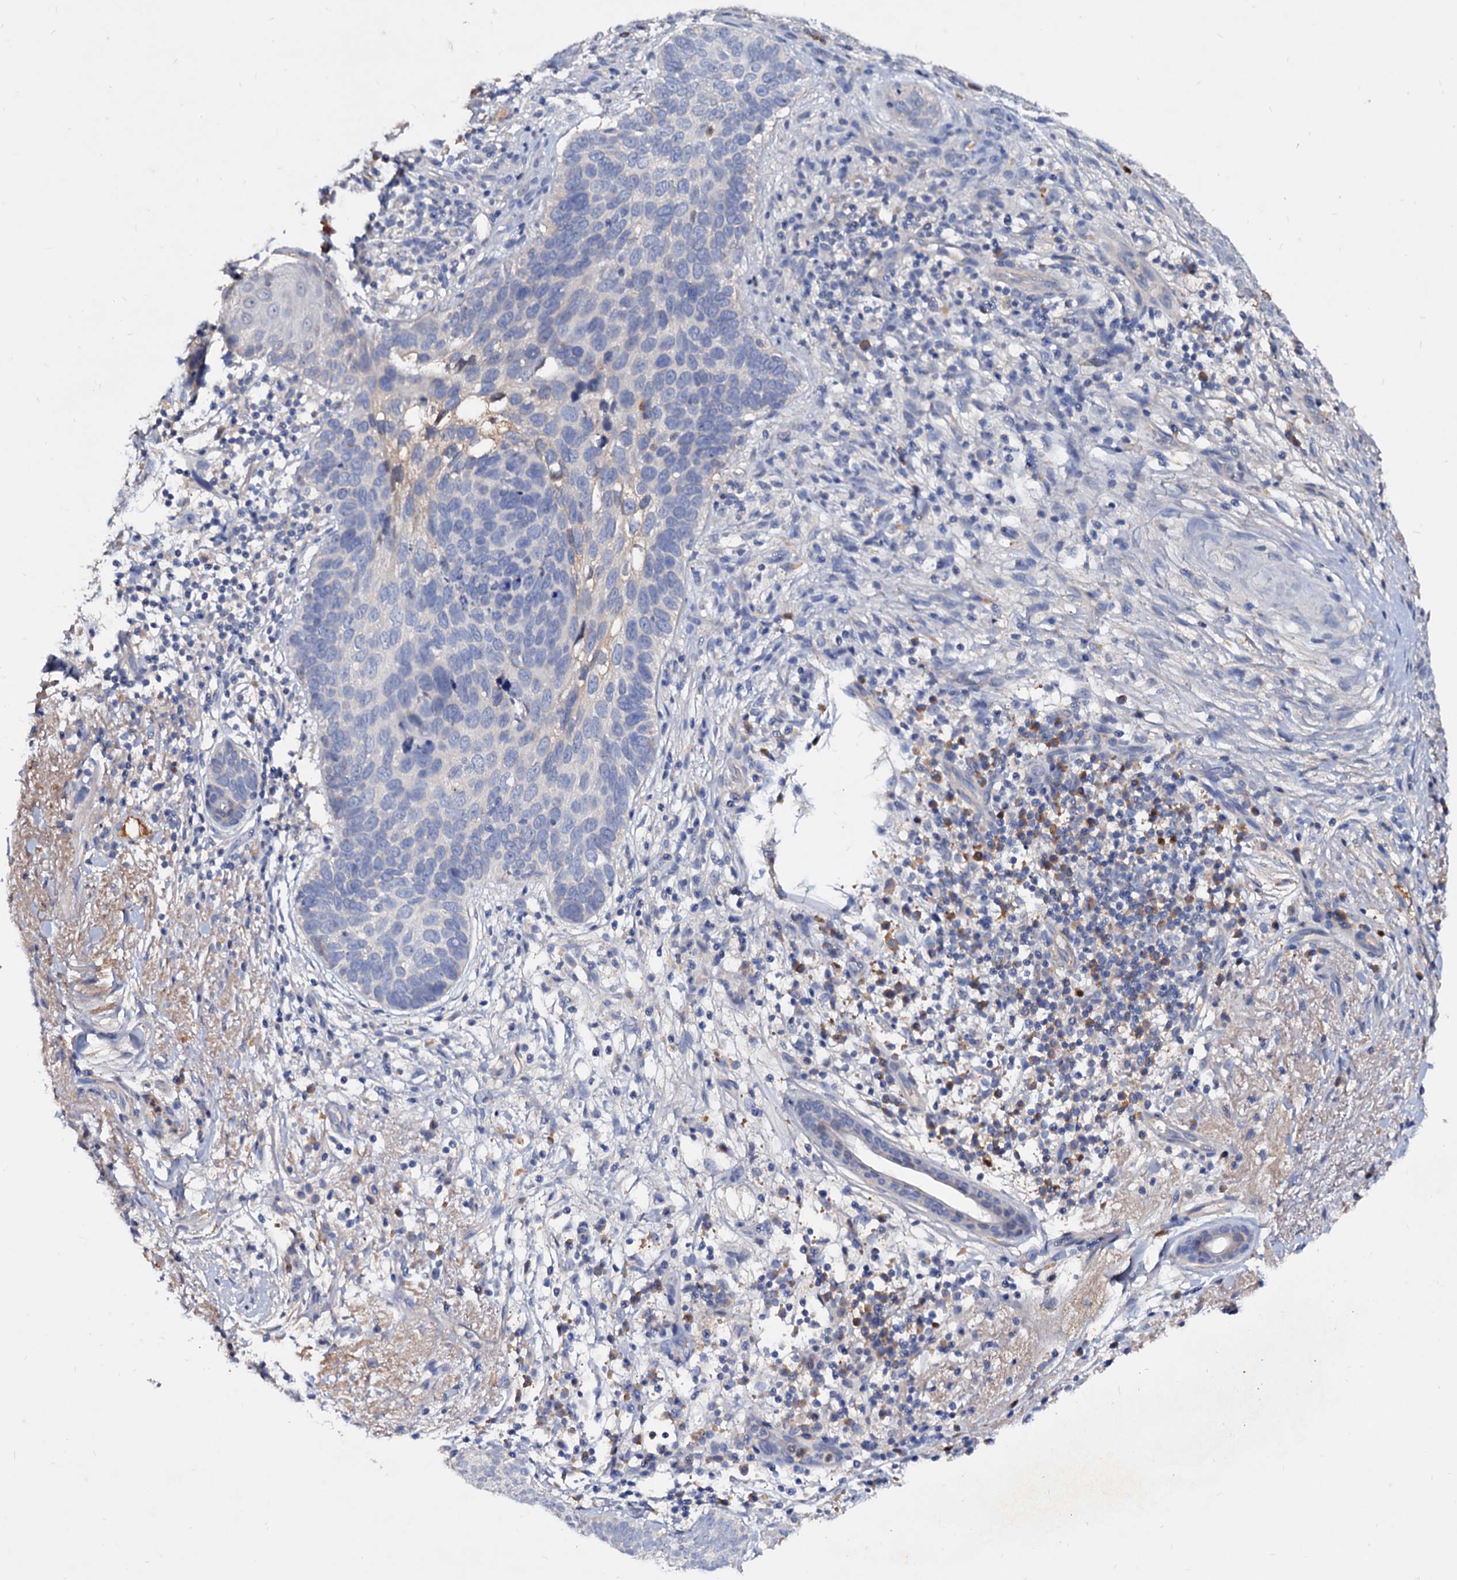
{"staining": {"intensity": "negative", "quantity": "none", "location": "none"}, "tissue": "skin cancer", "cell_type": "Tumor cells", "image_type": "cancer", "snomed": [{"axis": "morphology", "description": "Basal cell carcinoma"}, {"axis": "topography", "description": "Skin"}], "caption": "Immunohistochemistry (IHC) micrograph of human skin cancer stained for a protein (brown), which reveals no expression in tumor cells.", "gene": "NPAS4", "patient": {"sex": "male", "age": 85}}